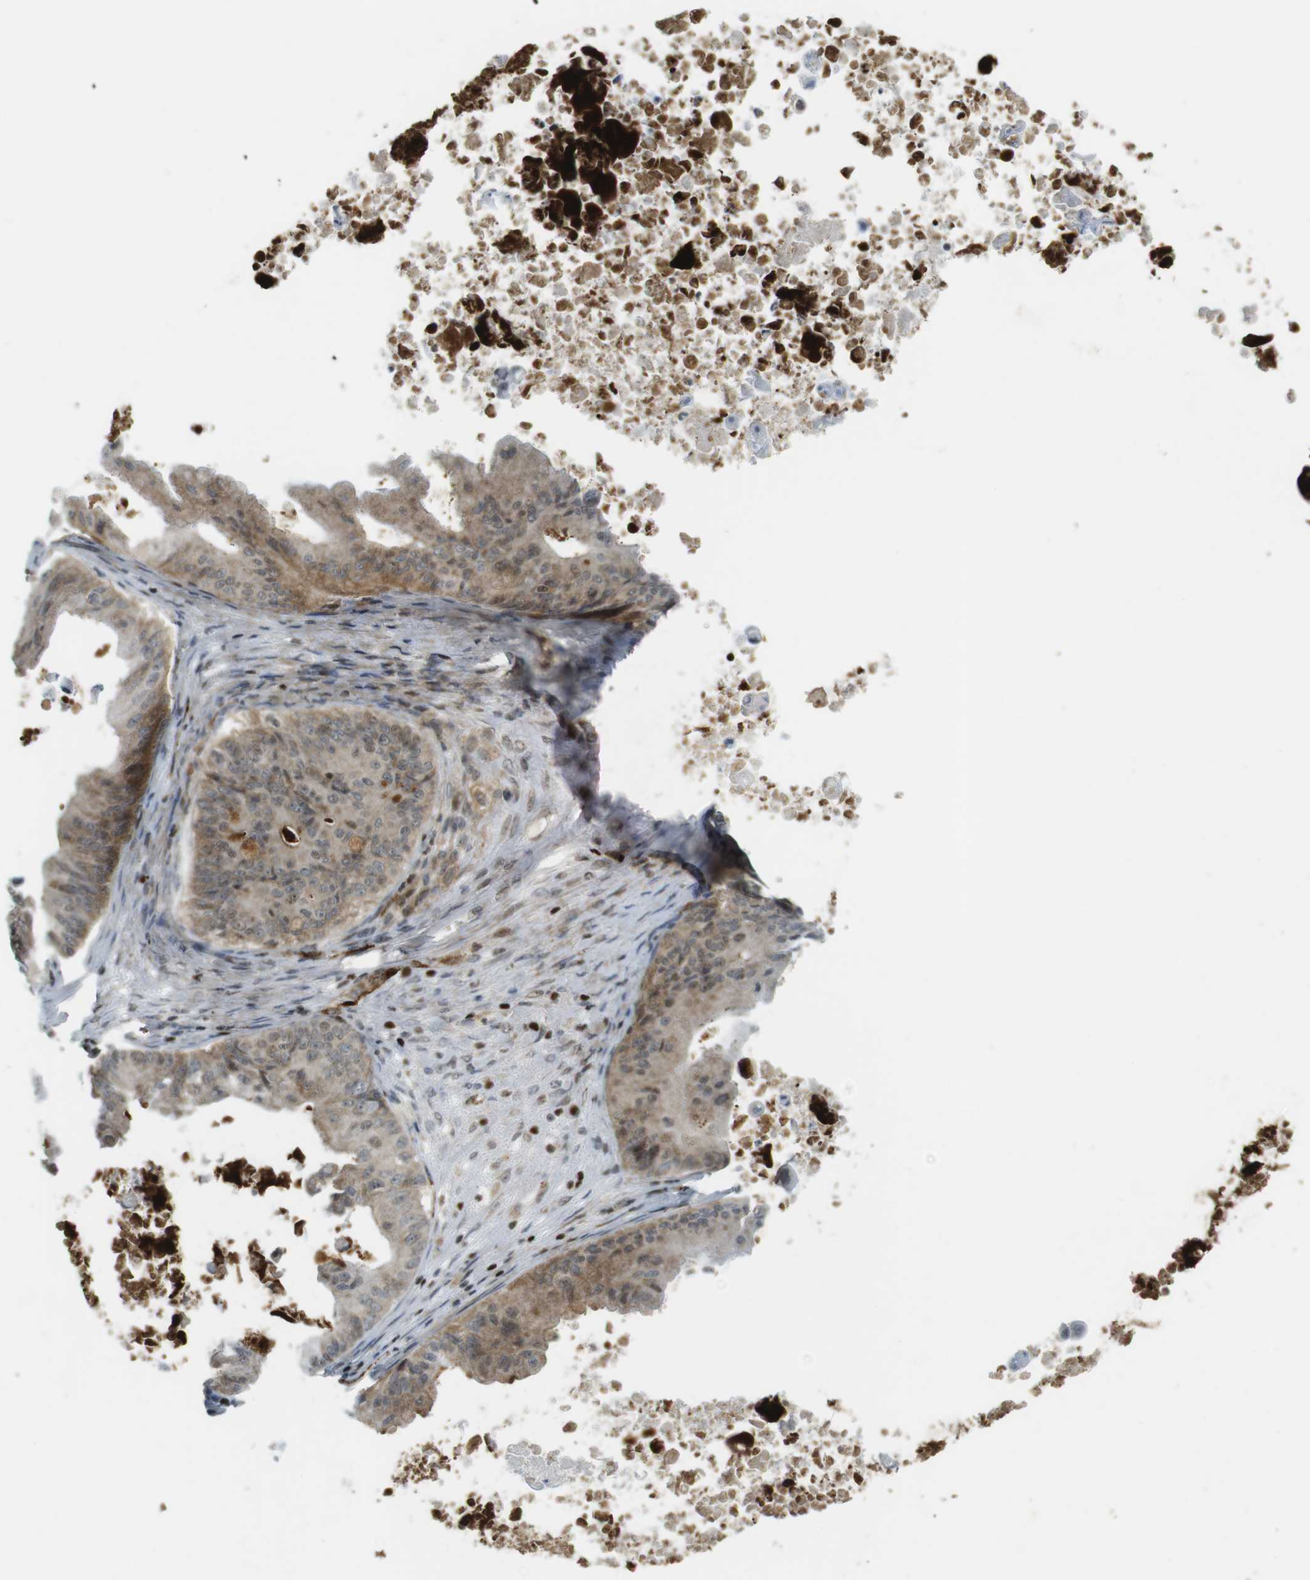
{"staining": {"intensity": "weak", "quantity": ">75%", "location": "cytoplasmic/membranous,nuclear"}, "tissue": "ovarian cancer", "cell_type": "Tumor cells", "image_type": "cancer", "snomed": [{"axis": "morphology", "description": "Cystadenocarcinoma, mucinous, NOS"}, {"axis": "topography", "description": "Ovary"}], "caption": "Immunohistochemistry of mucinous cystadenocarcinoma (ovarian) demonstrates low levels of weak cytoplasmic/membranous and nuclear positivity in about >75% of tumor cells.", "gene": "PPP1R13B", "patient": {"sex": "female", "age": 37}}